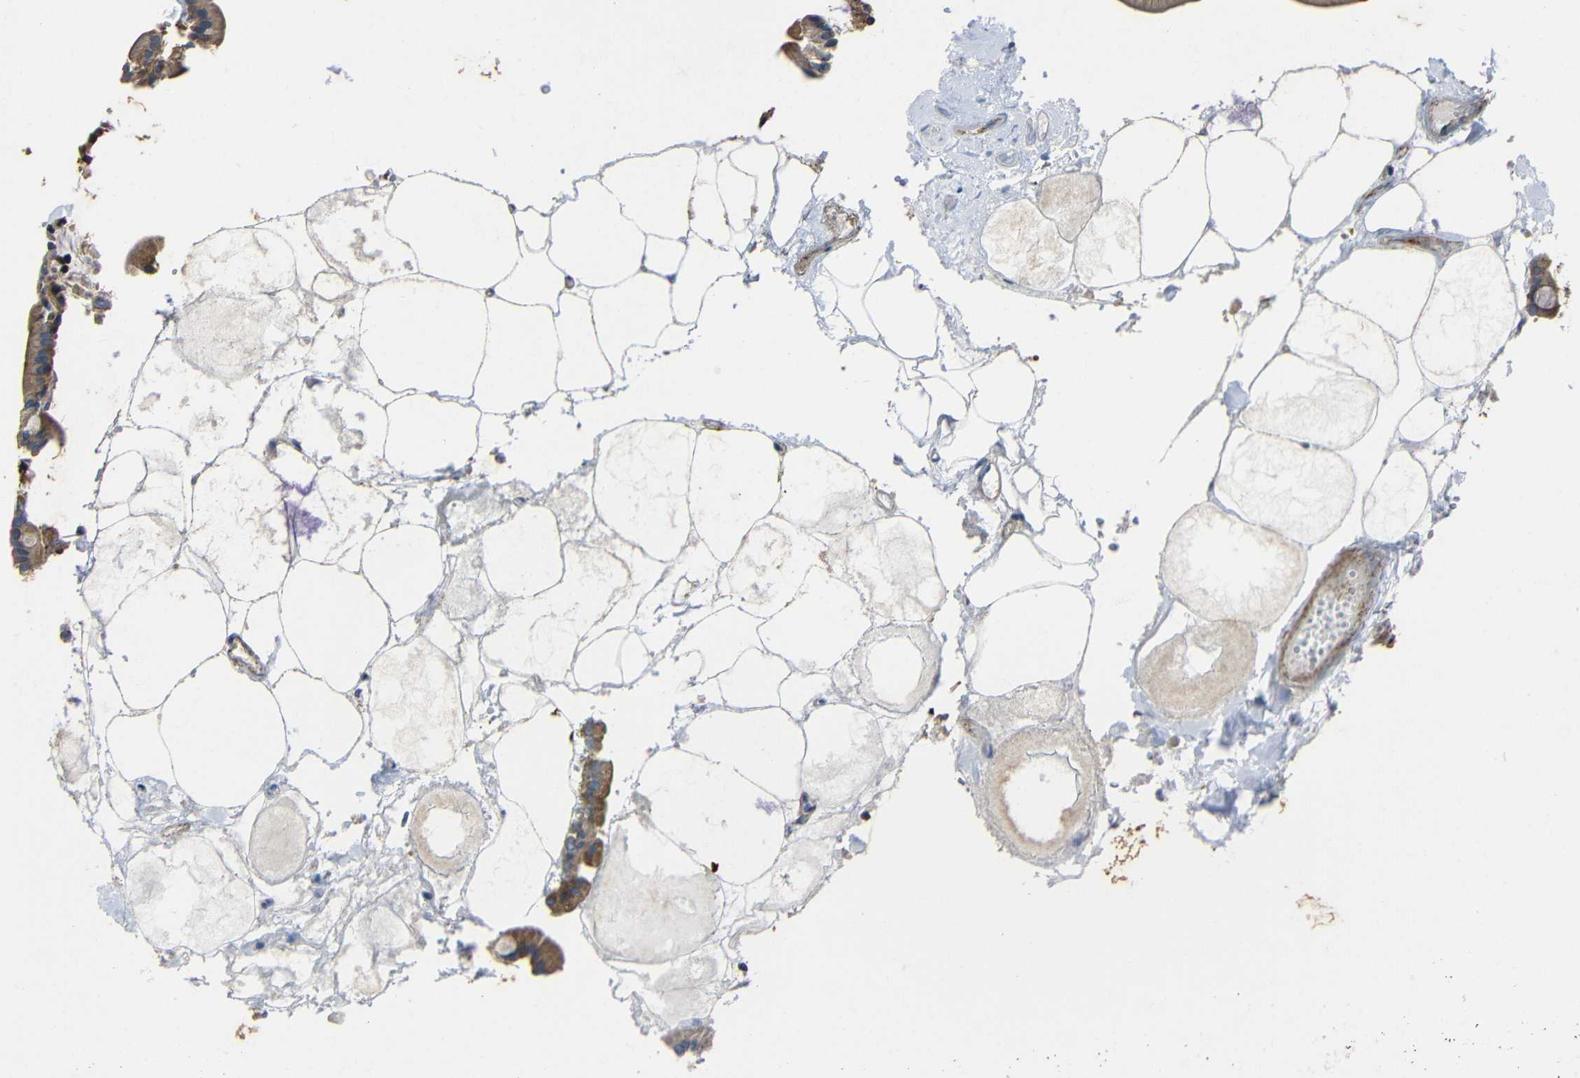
{"staining": {"intensity": "moderate", "quantity": ">75%", "location": "cytoplasmic/membranous"}, "tissue": "duodenum", "cell_type": "Glandular cells", "image_type": "normal", "snomed": [{"axis": "morphology", "description": "Normal tissue, NOS"}, {"axis": "topography", "description": "Duodenum"}], "caption": "A high-resolution histopathology image shows immunohistochemistry staining of unremarkable duodenum, which displays moderate cytoplasmic/membranous staining in approximately >75% of glandular cells.", "gene": "GDI1", "patient": {"sex": "male", "age": 54}}